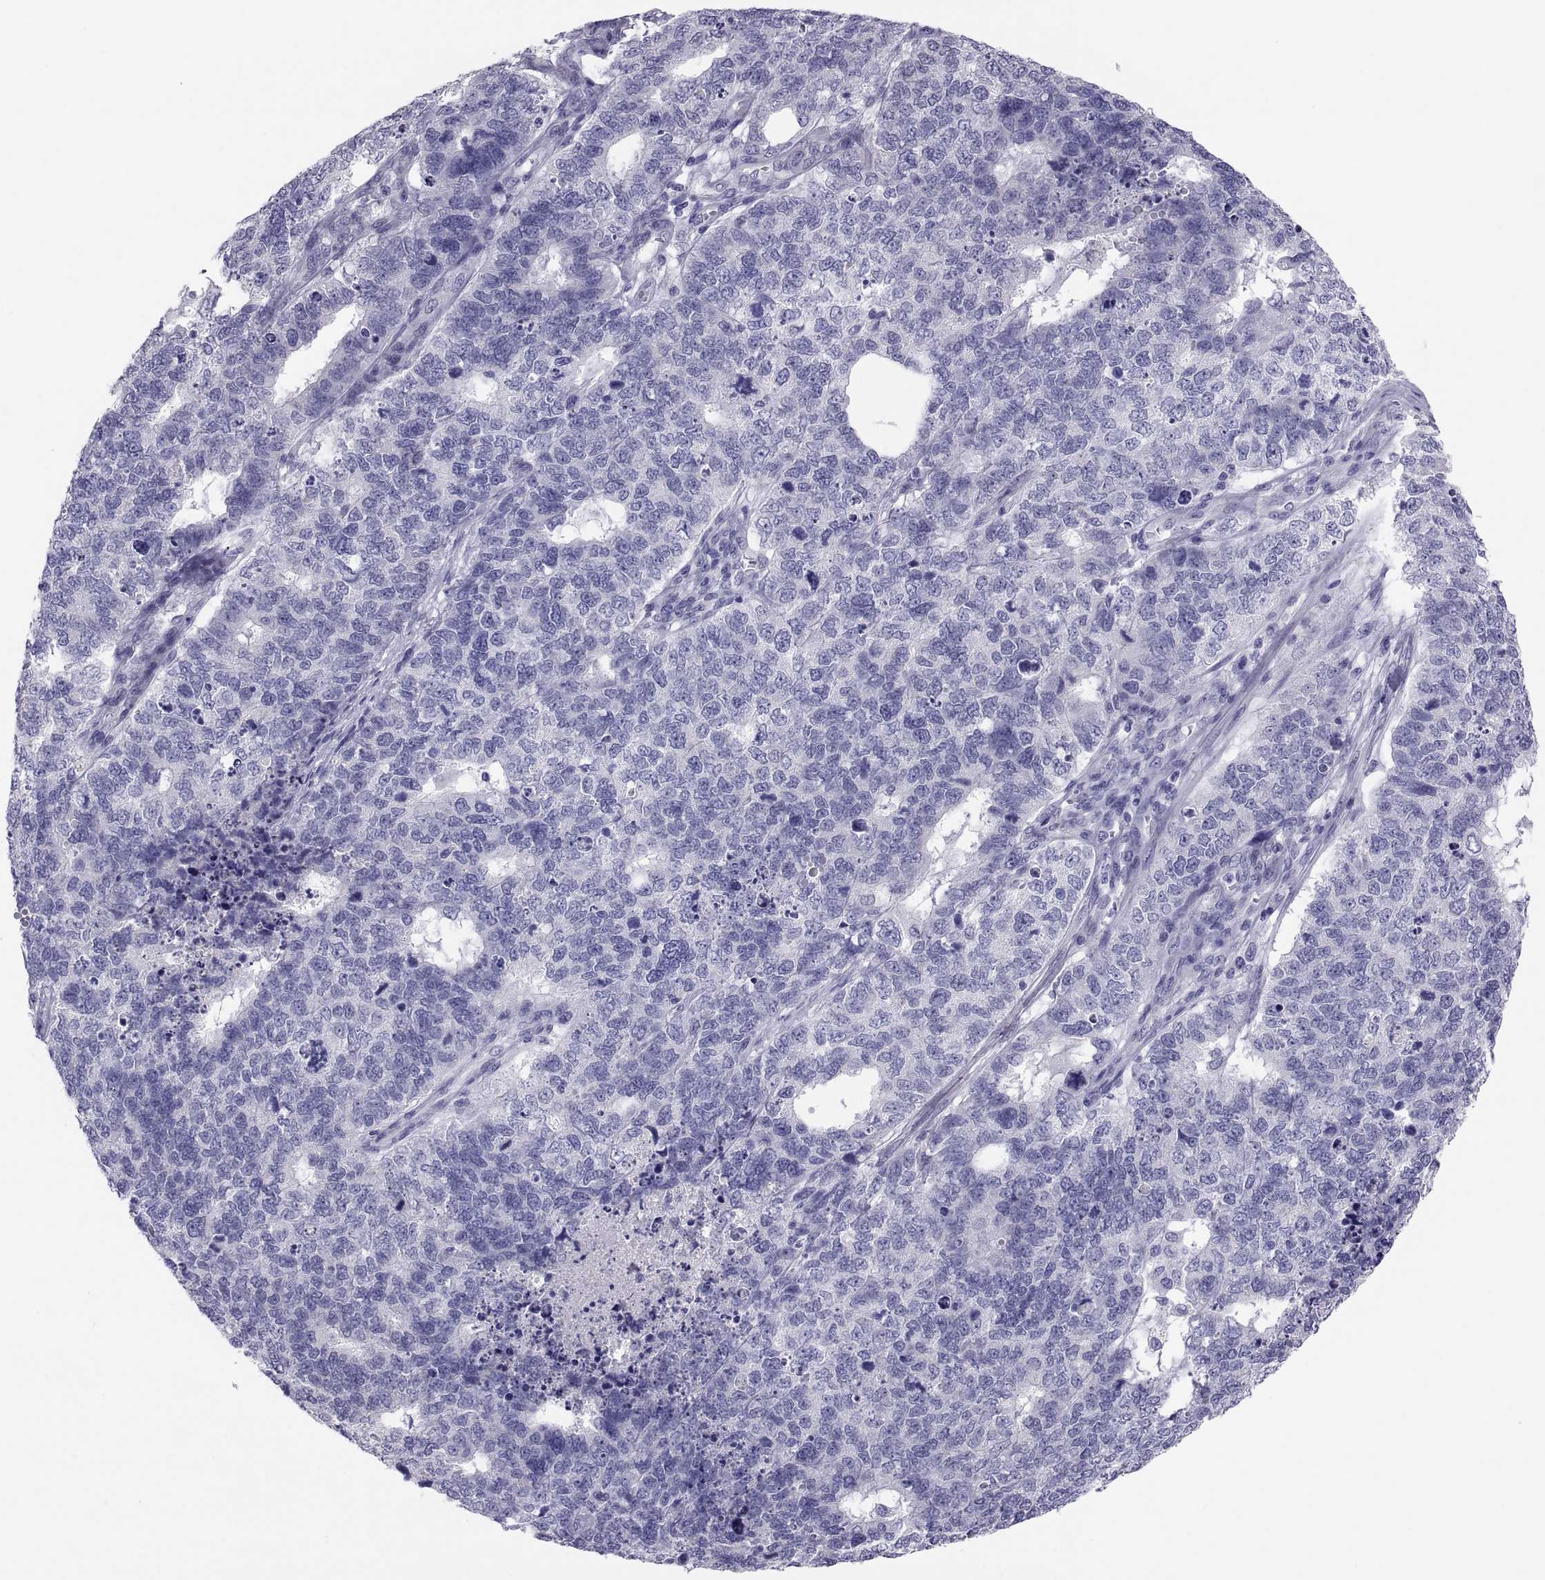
{"staining": {"intensity": "negative", "quantity": "none", "location": "none"}, "tissue": "cervical cancer", "cell_type": "Tumor cells", "image_type": "cancer", "snomed": [{"axis": "morphology", "description": "Squamous cell carcinoma, NOS"}, {"axis": "topography", "description": "Cervix"}], "caption": "Image shows no protein expression in tumor cells of cervical squamous cell carcinoma tissue.", "gene": "FAM170A", "patient": {"sex": "female", "age": 63}}